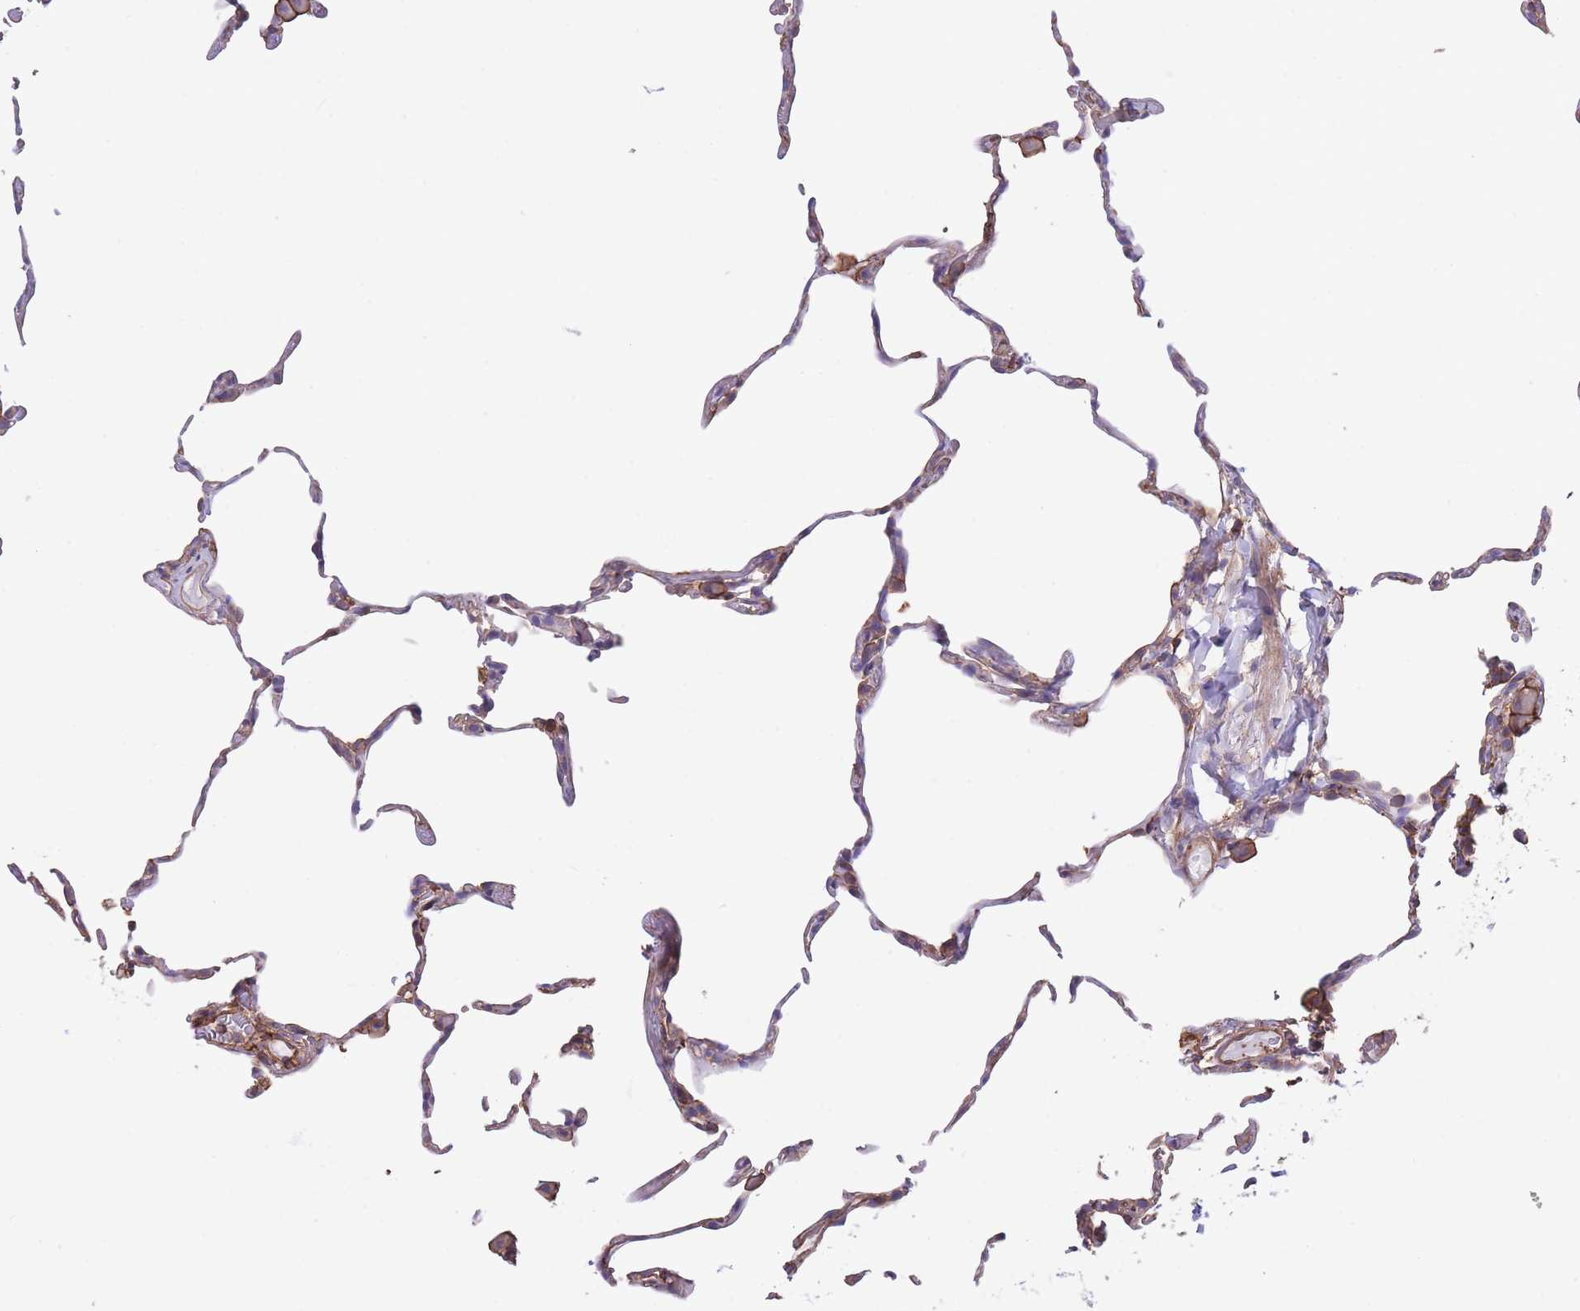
{"staining": {"intensity": "negative", "quantity": "none", "location": "none"}, "tissue": "lung", "cell_type": "Alveolar cells", "image_type": "normal", "snomed": [{"axis": "morphology", "description": "Normal tissue, NOS"}, {"axis": "topography", "description": "Lung"}], "caption": "Alveolar cells show no significant protein positivity in unremarkable lung. (Brightfield microscopy of DAB (3,3'-diaminobenzidine) IHC at high magnification).", "gene": "LRRN4CL", "patient": {"sex": "female", "age": 57}}